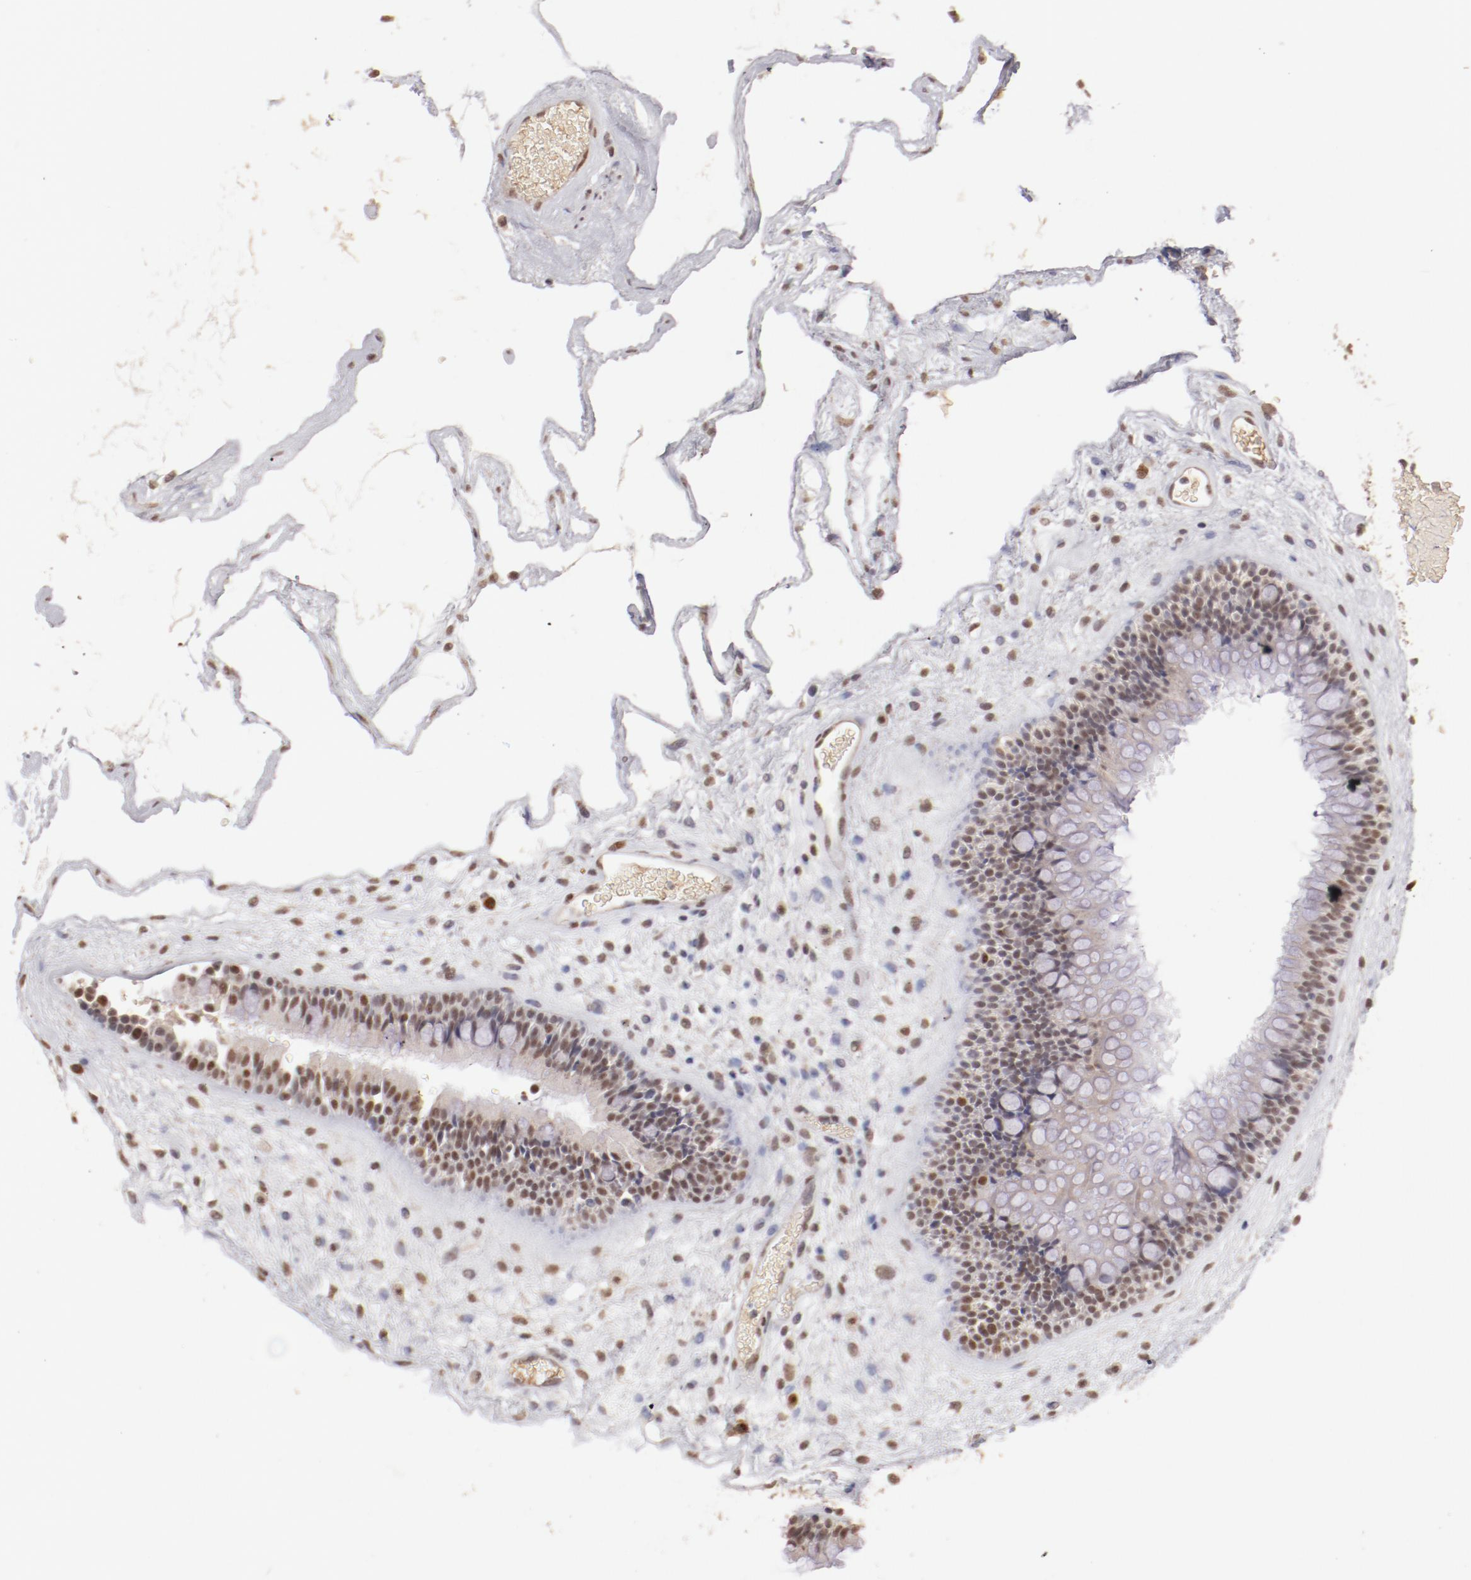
{"staining": {"intensity": "weak", "quantity": ">75%", "location": "cytoplasmic/membranous,nuclear"}, "tissue": "nasopharynx", "cell_type": "Respiratory epithelial cells", "image_type": "normal", "snomed": [{"axis": "morphology", "description": "Normal tissue, NOS"}, {"axis": "morphology", "description": "Inflammation, NOS"}, {"axis": "topography", "description": "Nasopharynx"}], "caption": "This histopathology image reveals immunohistochemistry staining of normal human nasopharynx, with low weak cytoplasmic/membranous,nuclear staining in about >75% of respiratory epithelial cells.", "gene": "NFE2", "patient": {"sex": "male", "age": 48}}